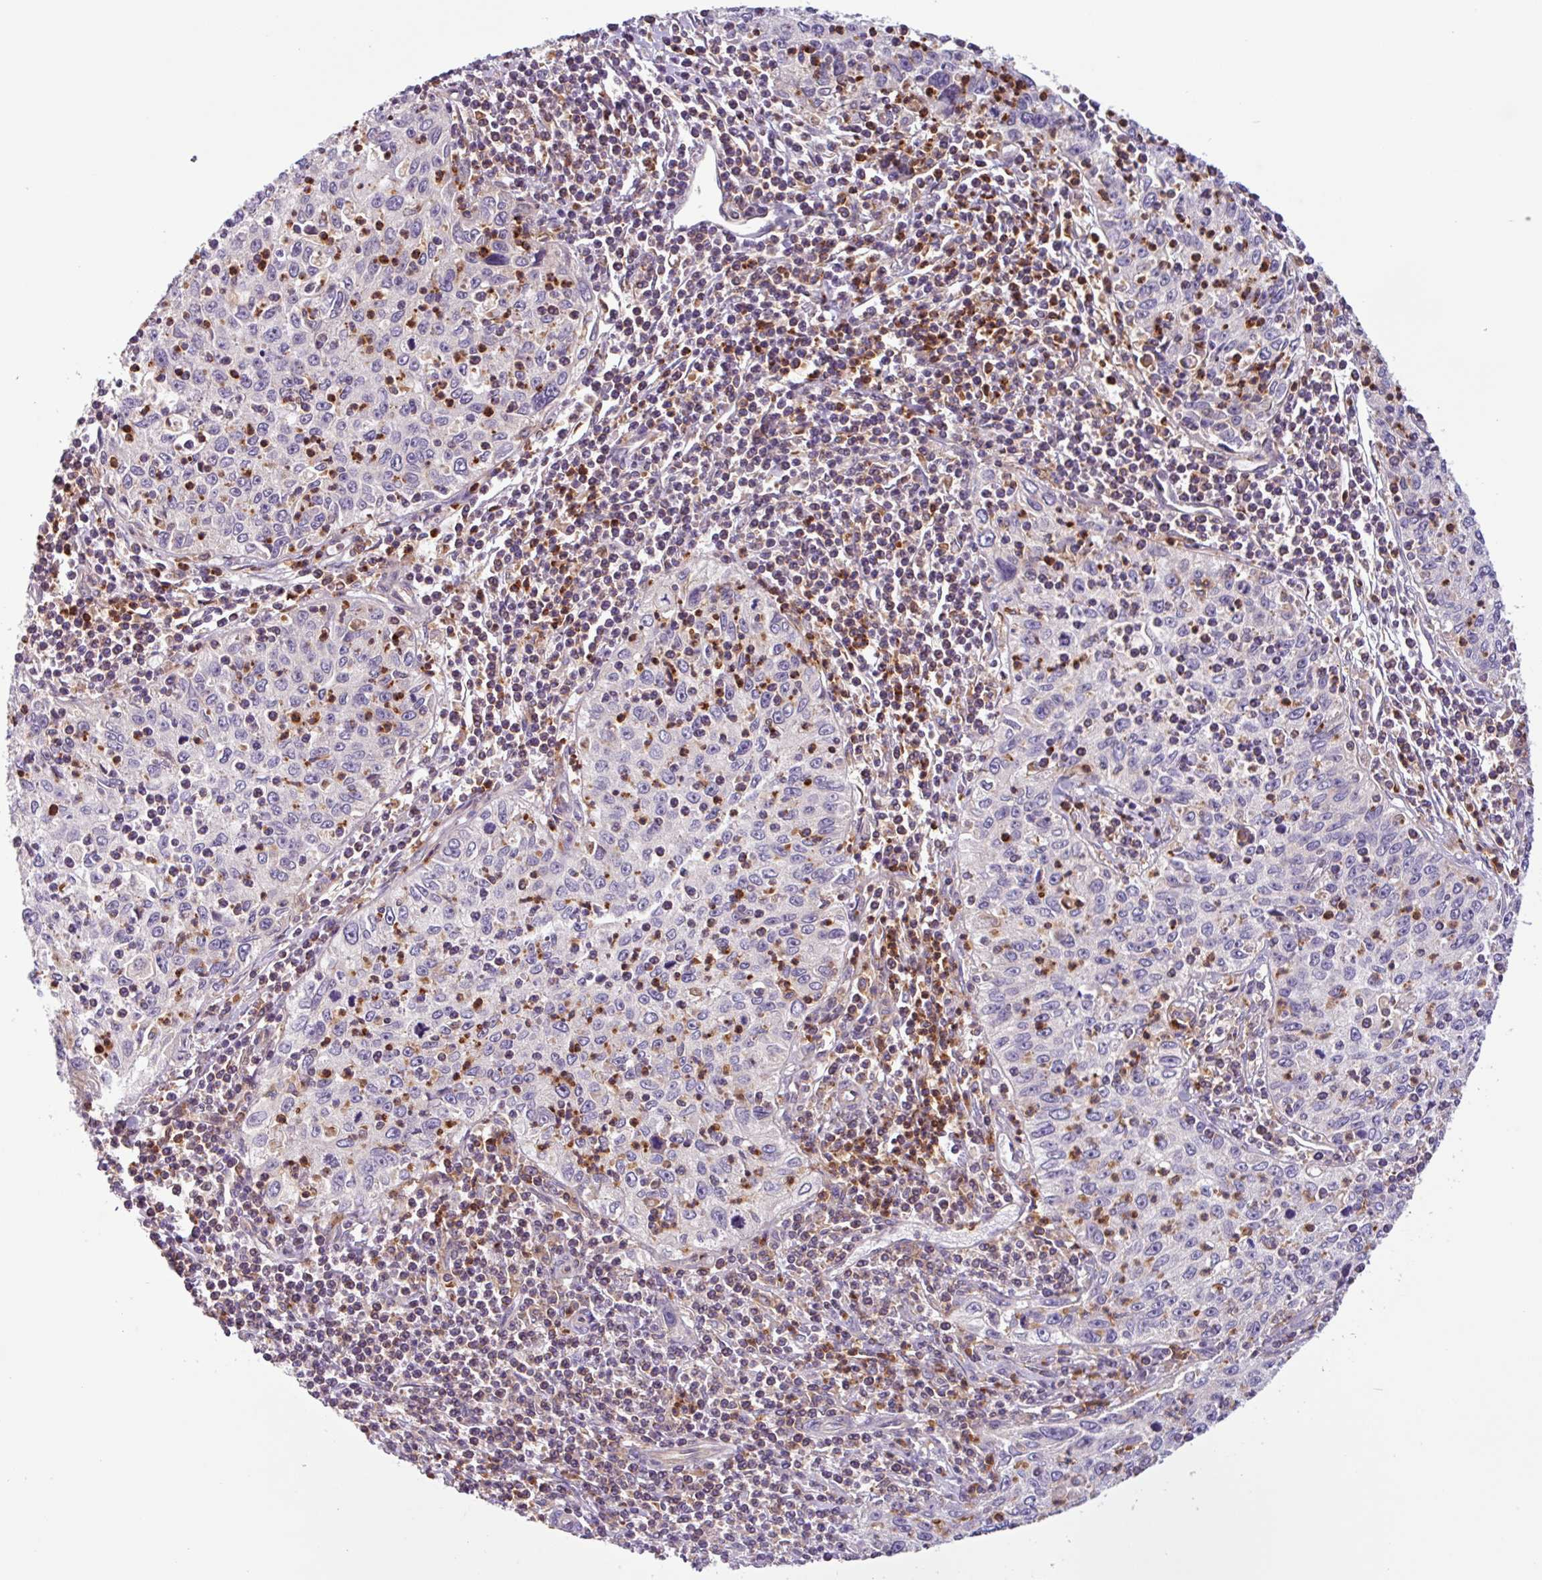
{"staining": {"intensity": "negative", "quantity": "none", "location": "none"}, "tissue": "cervical cancer", "cell_type": "Tumor cells", "image_type": "cancer", "snomed": [{"axis": "morphology", "description": "Squamous cell carcinoma, NOS"}, {"axis": "topography", "description": "Cervix"}], "caption": "IHC image of neoplastic tissue: human cervical cancer stained with DAB (3,3'-diaminobenzidine) exhibits no significant protein positivity in tumor cells.", "gene": "ACTR3", "patient": {"sex": "female", "age": 30}}